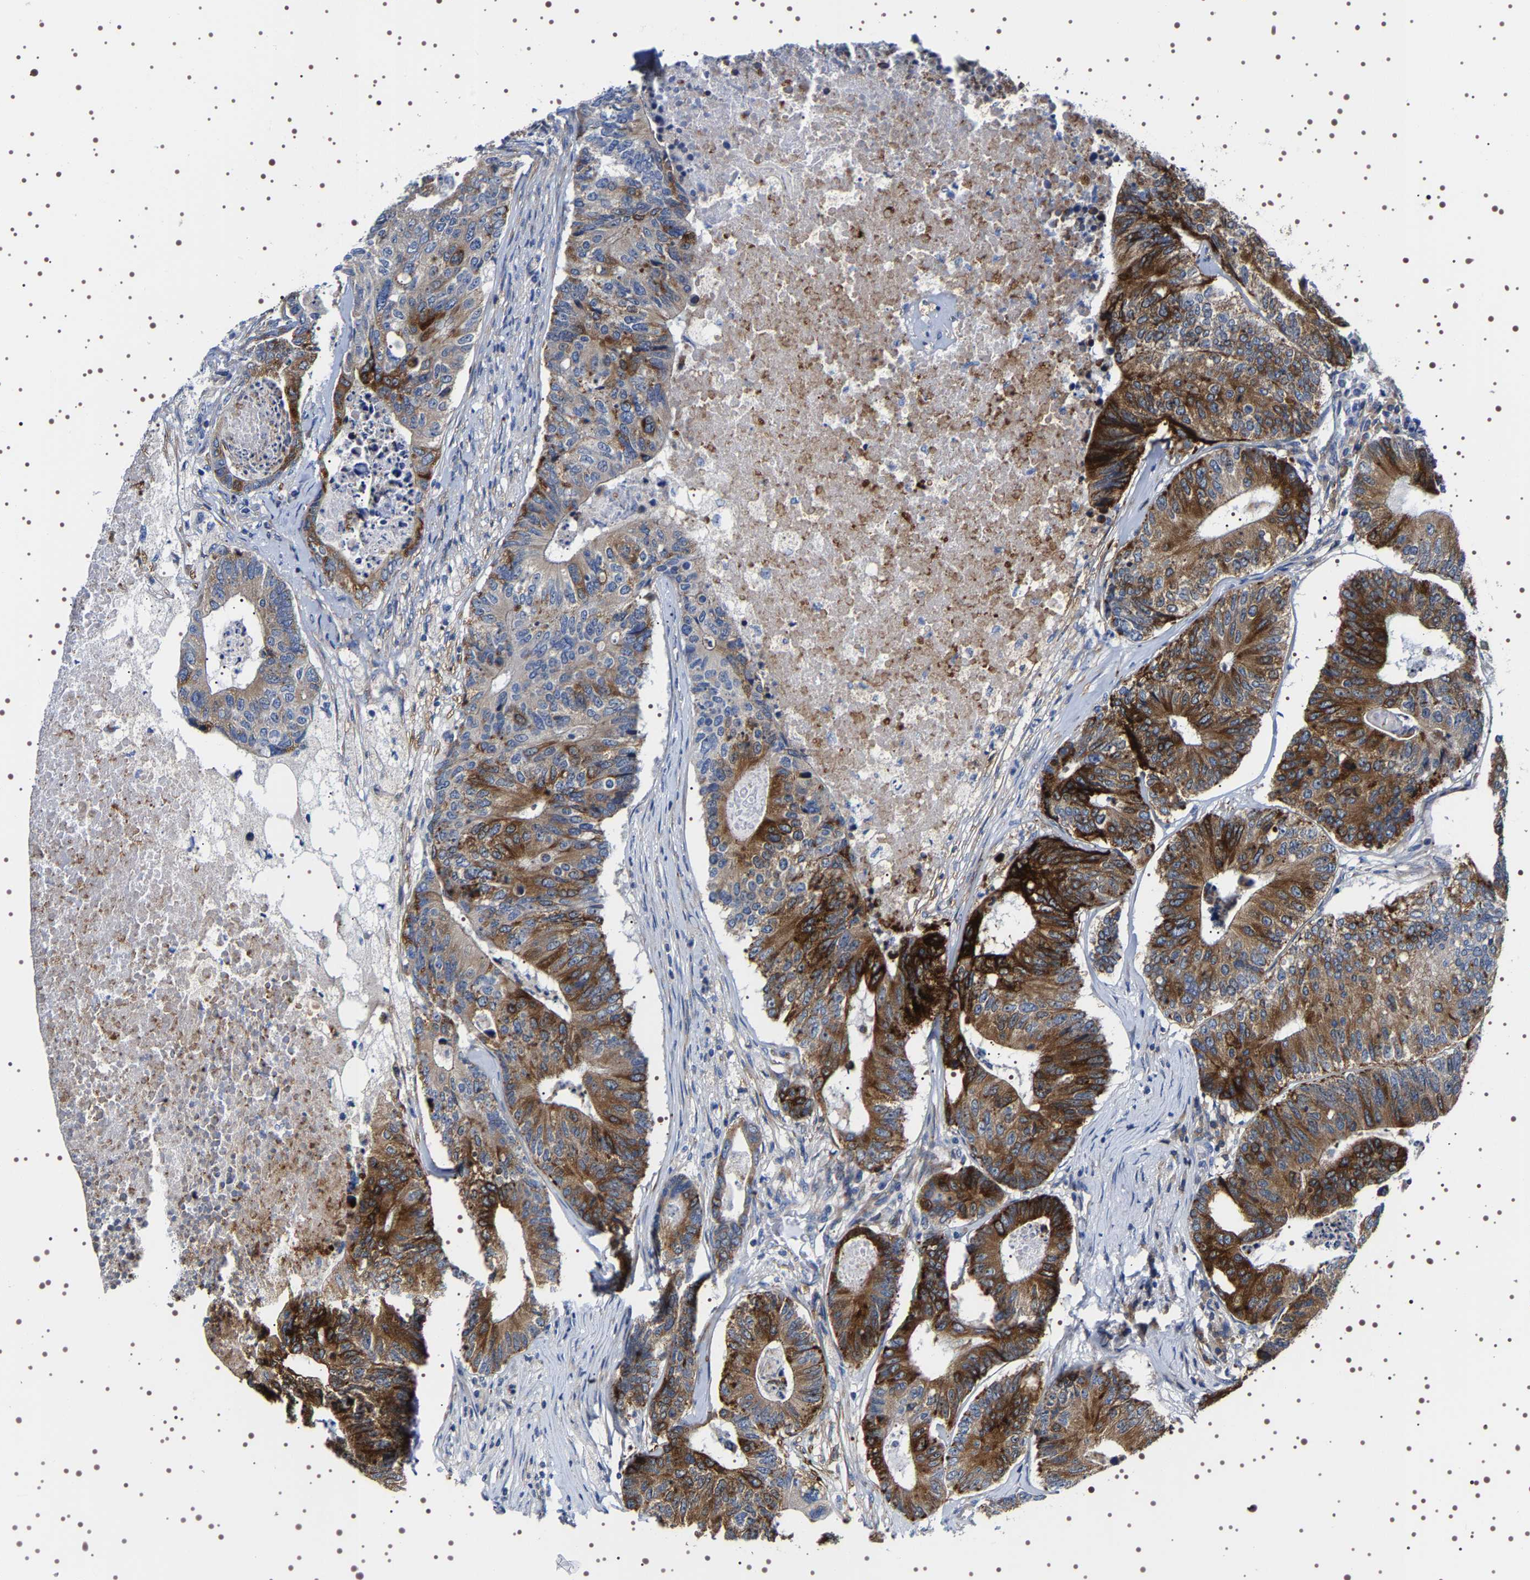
{"staining": {"intensity": "strong", "quantity": ">75%", "location": "cytoplasmic/membranous"}, "tissue": "colorectal cancer", "cell_type": "Tumor cells", "image_type": "cancer", "snomed": [{"axis": "morphology", "description": "Adenocarcinoma, NOS"}, {"axis": "topography", "description": "Colon"}], "caption": "Immunohistochemical staining of colorectal adenocarcinoma displays high levels of strong cytoplasmic/membranous protein positivity in about >75% of tumor cells.", "gene": "SQLE", "patient": {"sex": "female", "age": 67}}